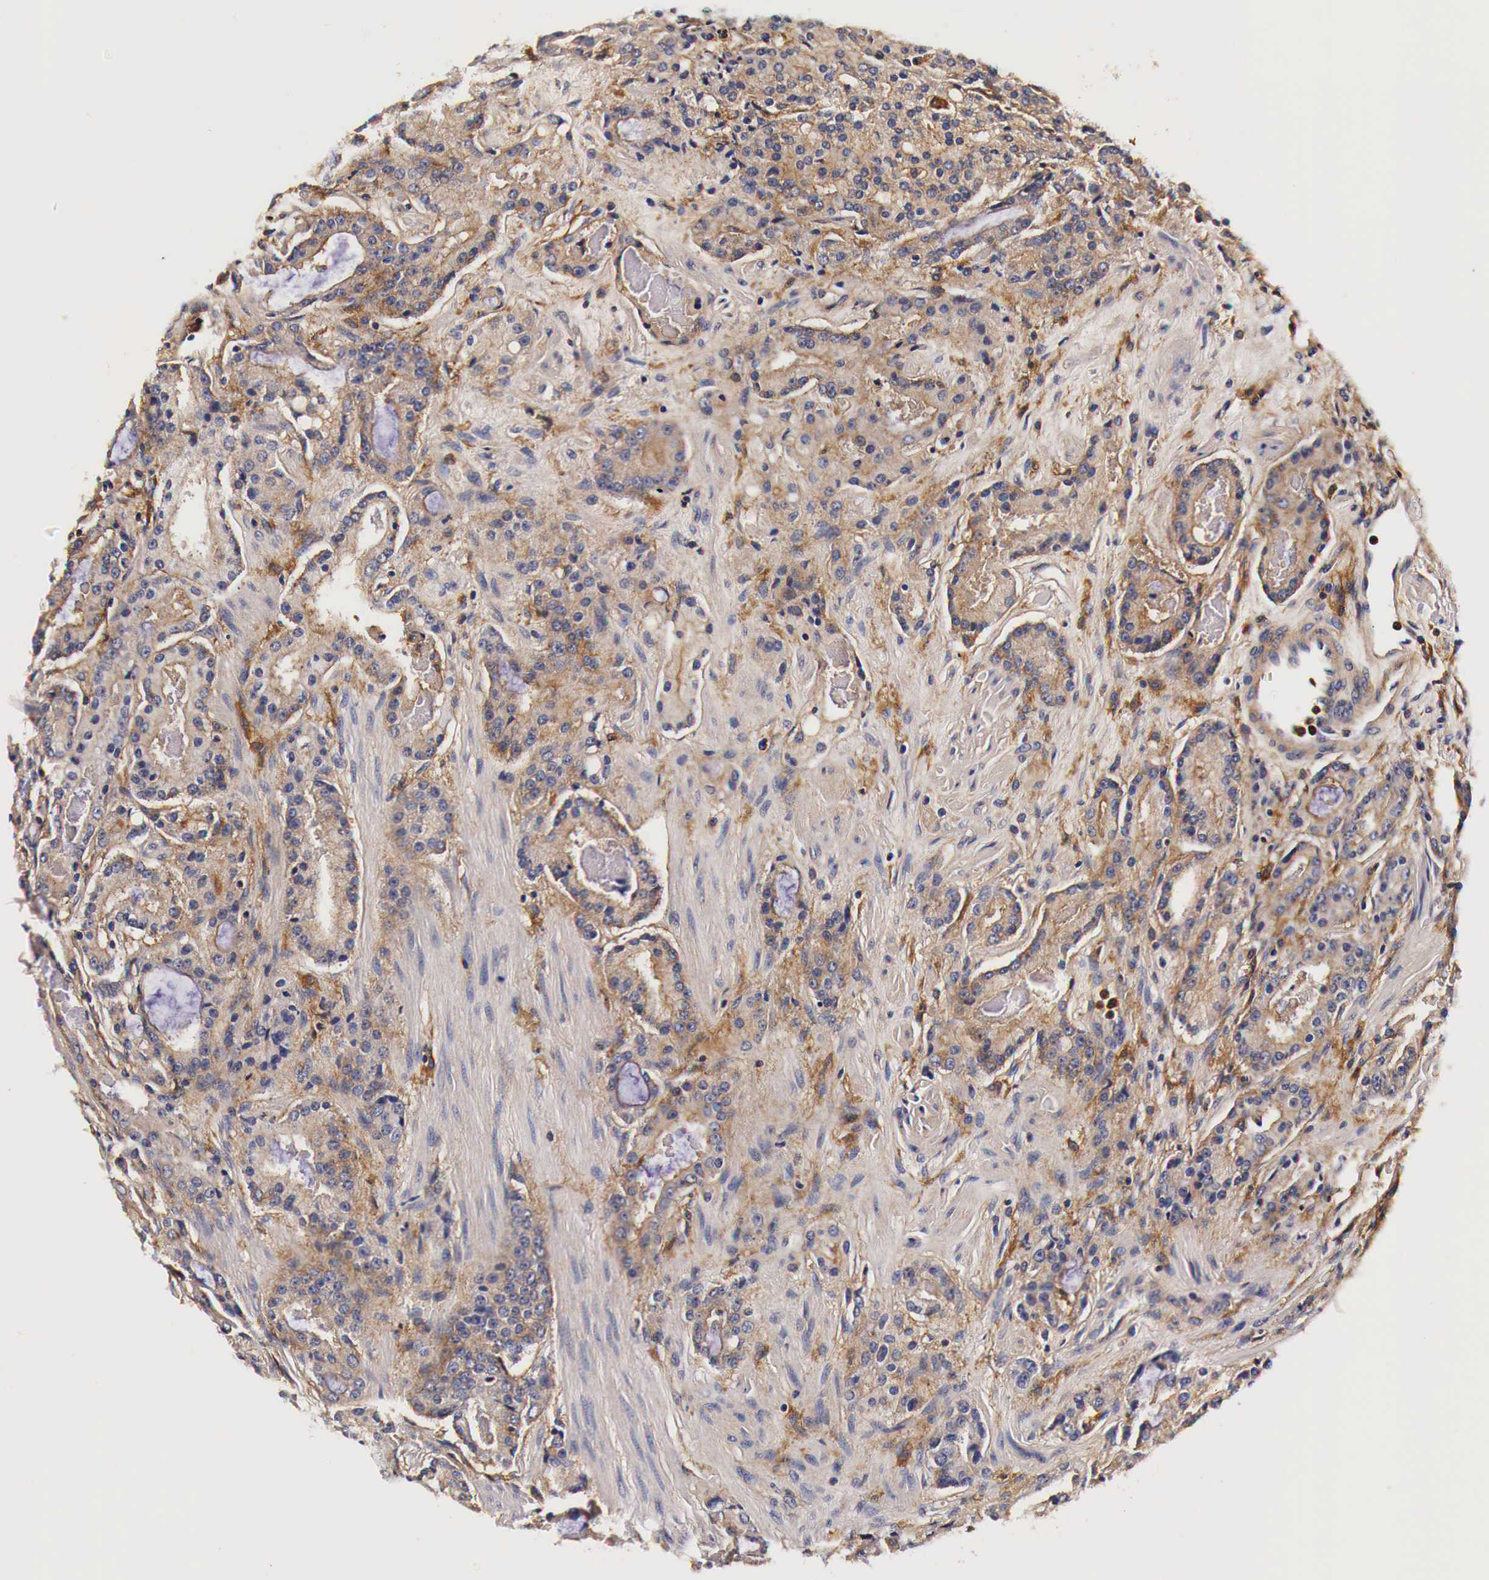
{"staining": {"intensity": "moderate", "quantity": ">75%", "location": "cytoplasmic/membranous"}, "tissue": "prostate cancer", "cell_type": "Tumor cells", "image_type": "cancer", "snomed": [{"axis": "morphology", "description": "Adenocarcinoma, Medium grade"}, {"axis": "topography", "description": "Prostate"}], "caption": "IHC image of prostate cancer (medium-grade adenocarcinoma) stained for a protein (brown), which reveals medium levels of moderate cytoplasmic/membranous expression in about >75% of tumor cells.", "gene": "RP2", "patient": {"sex": "male", "age": 72}}